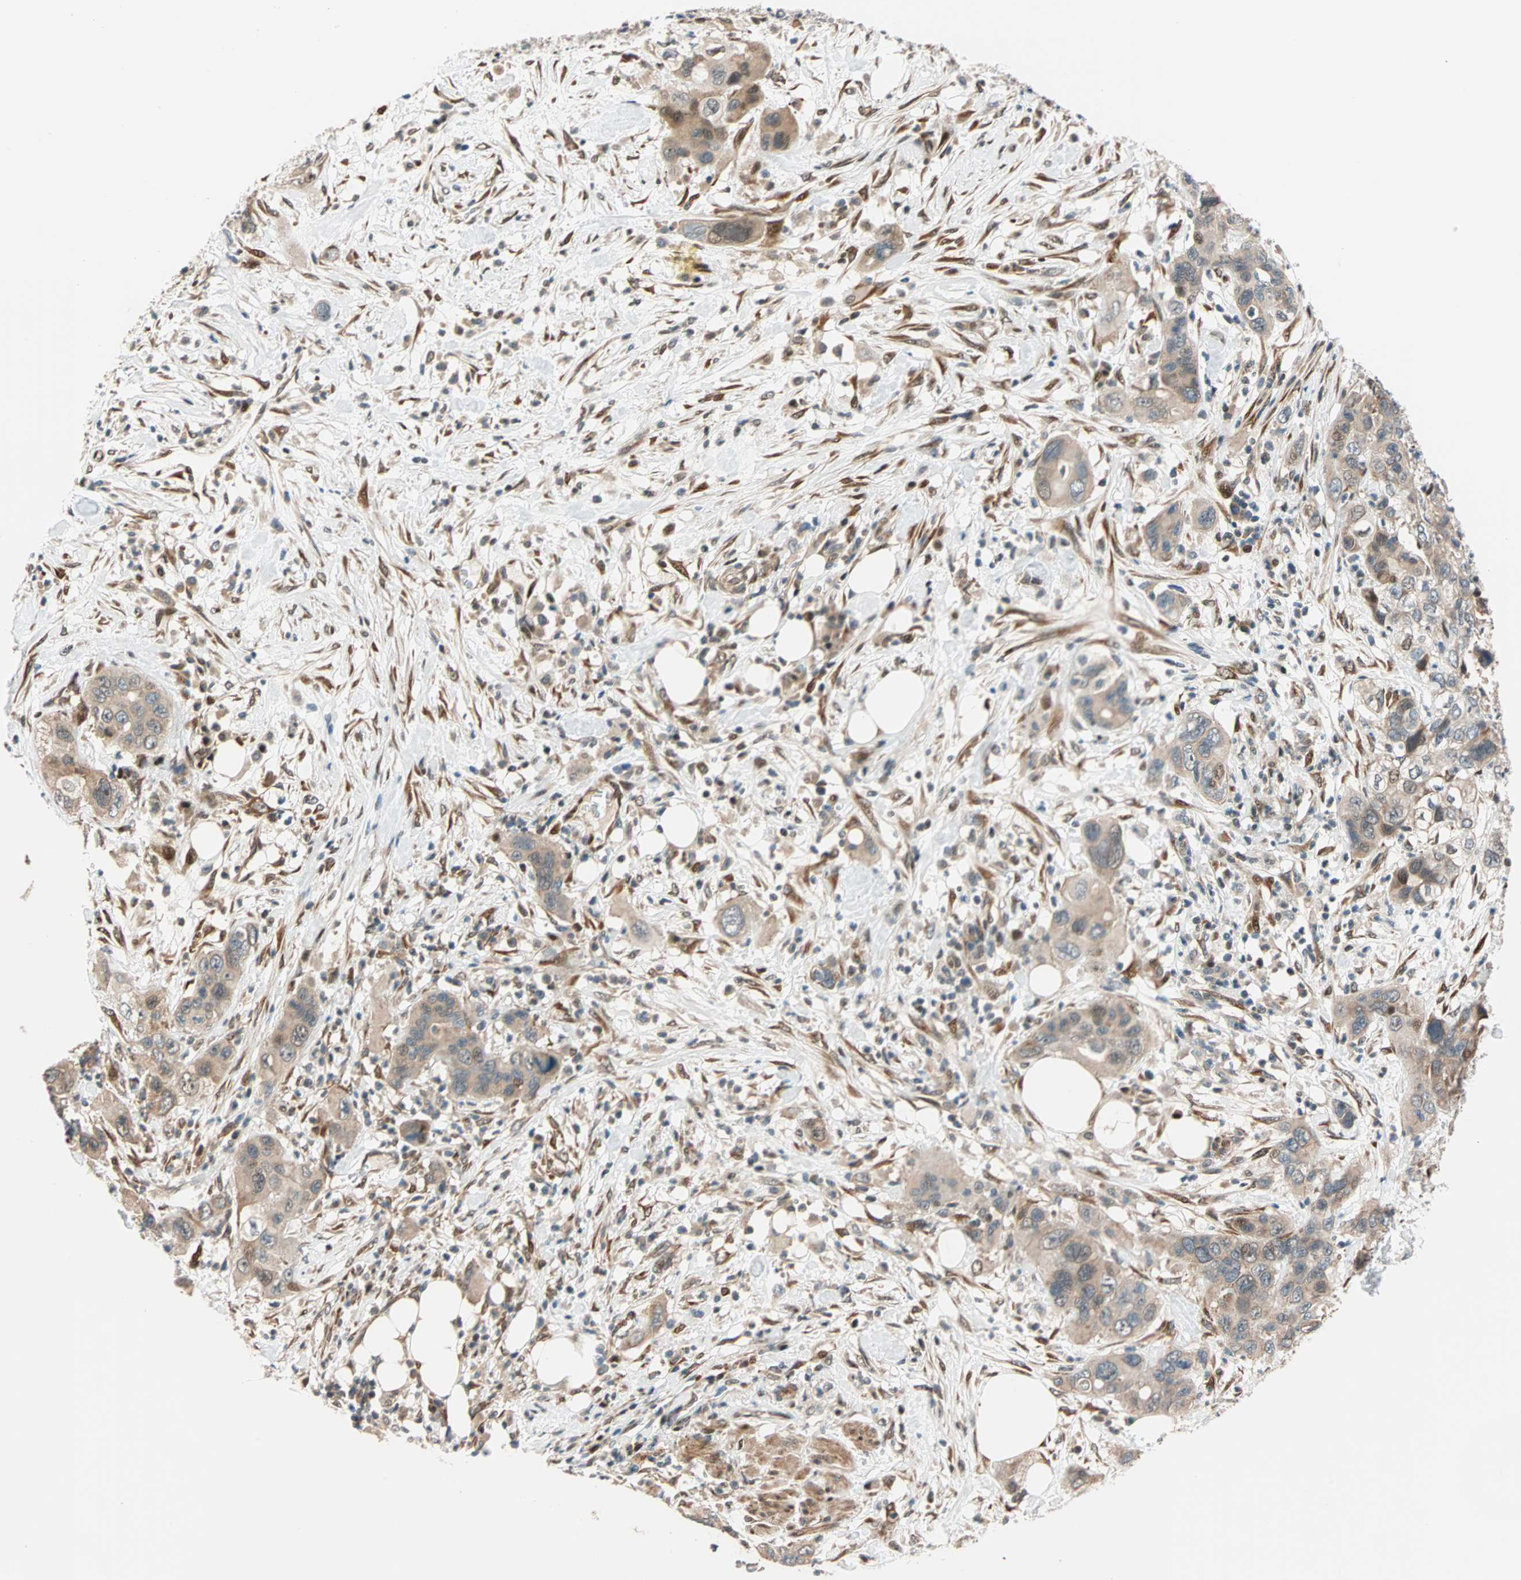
{"staining": {"intensity": "weak", "quantity": ">75%", "location": "cytoplasmic/membranous"}, "tissue": "pancreatic cancer", "cell_type": "Tumor cells", "image_type": "cancer", "snomed": [{"axis": "morphology", "description": "Adenocarcinoma, NOS"}, {"axis": "topography", "description": "Pancreas"}], "caption": "The immunohistochemical stain highlights weak cytoplasmic/membranous expression in tumor cells of pancreatic cancer (adenocarcinoma) tissue.", "gene": "HECW1", "patient": {"sex": "female", "age": 71}}